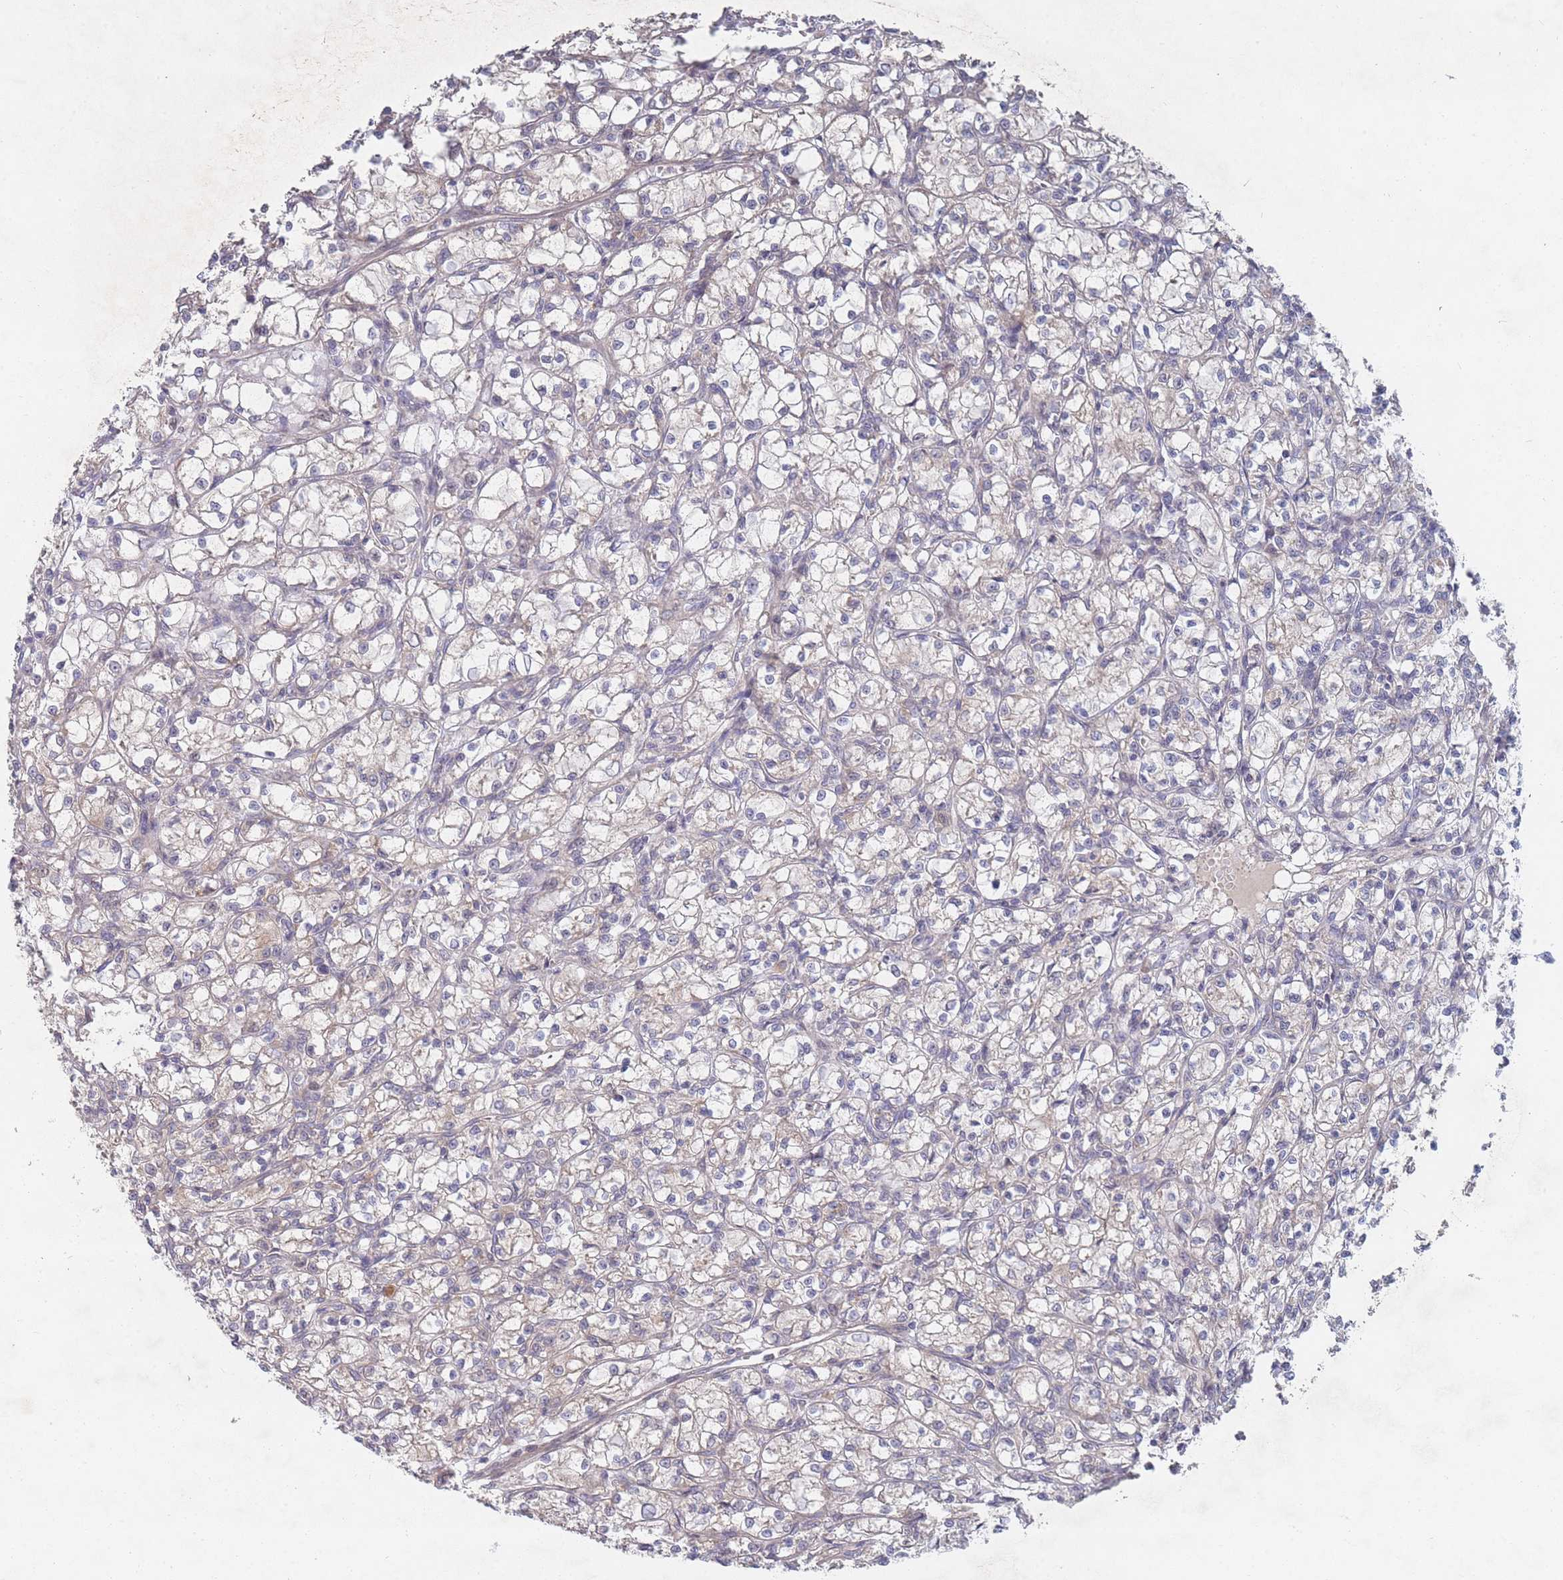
{"staining": {"intensity": "negative", "quantity": "none", "location": "none"}, "tissue": "renal cancer", "cell_type": "Tumor cells", "image_type": "cancer", "snomed": [{"axis": "morphology", "description": "Adenocarcinoma, NOS"}, {"axis": "topography", "description": "Kidney"}], "caption": "The photomicrograph shows no significant expression in tumor cells of adenocarcinoma (renal).", "gene": "SLC35F5", "patient": {"sex": "female", "age": 59}}